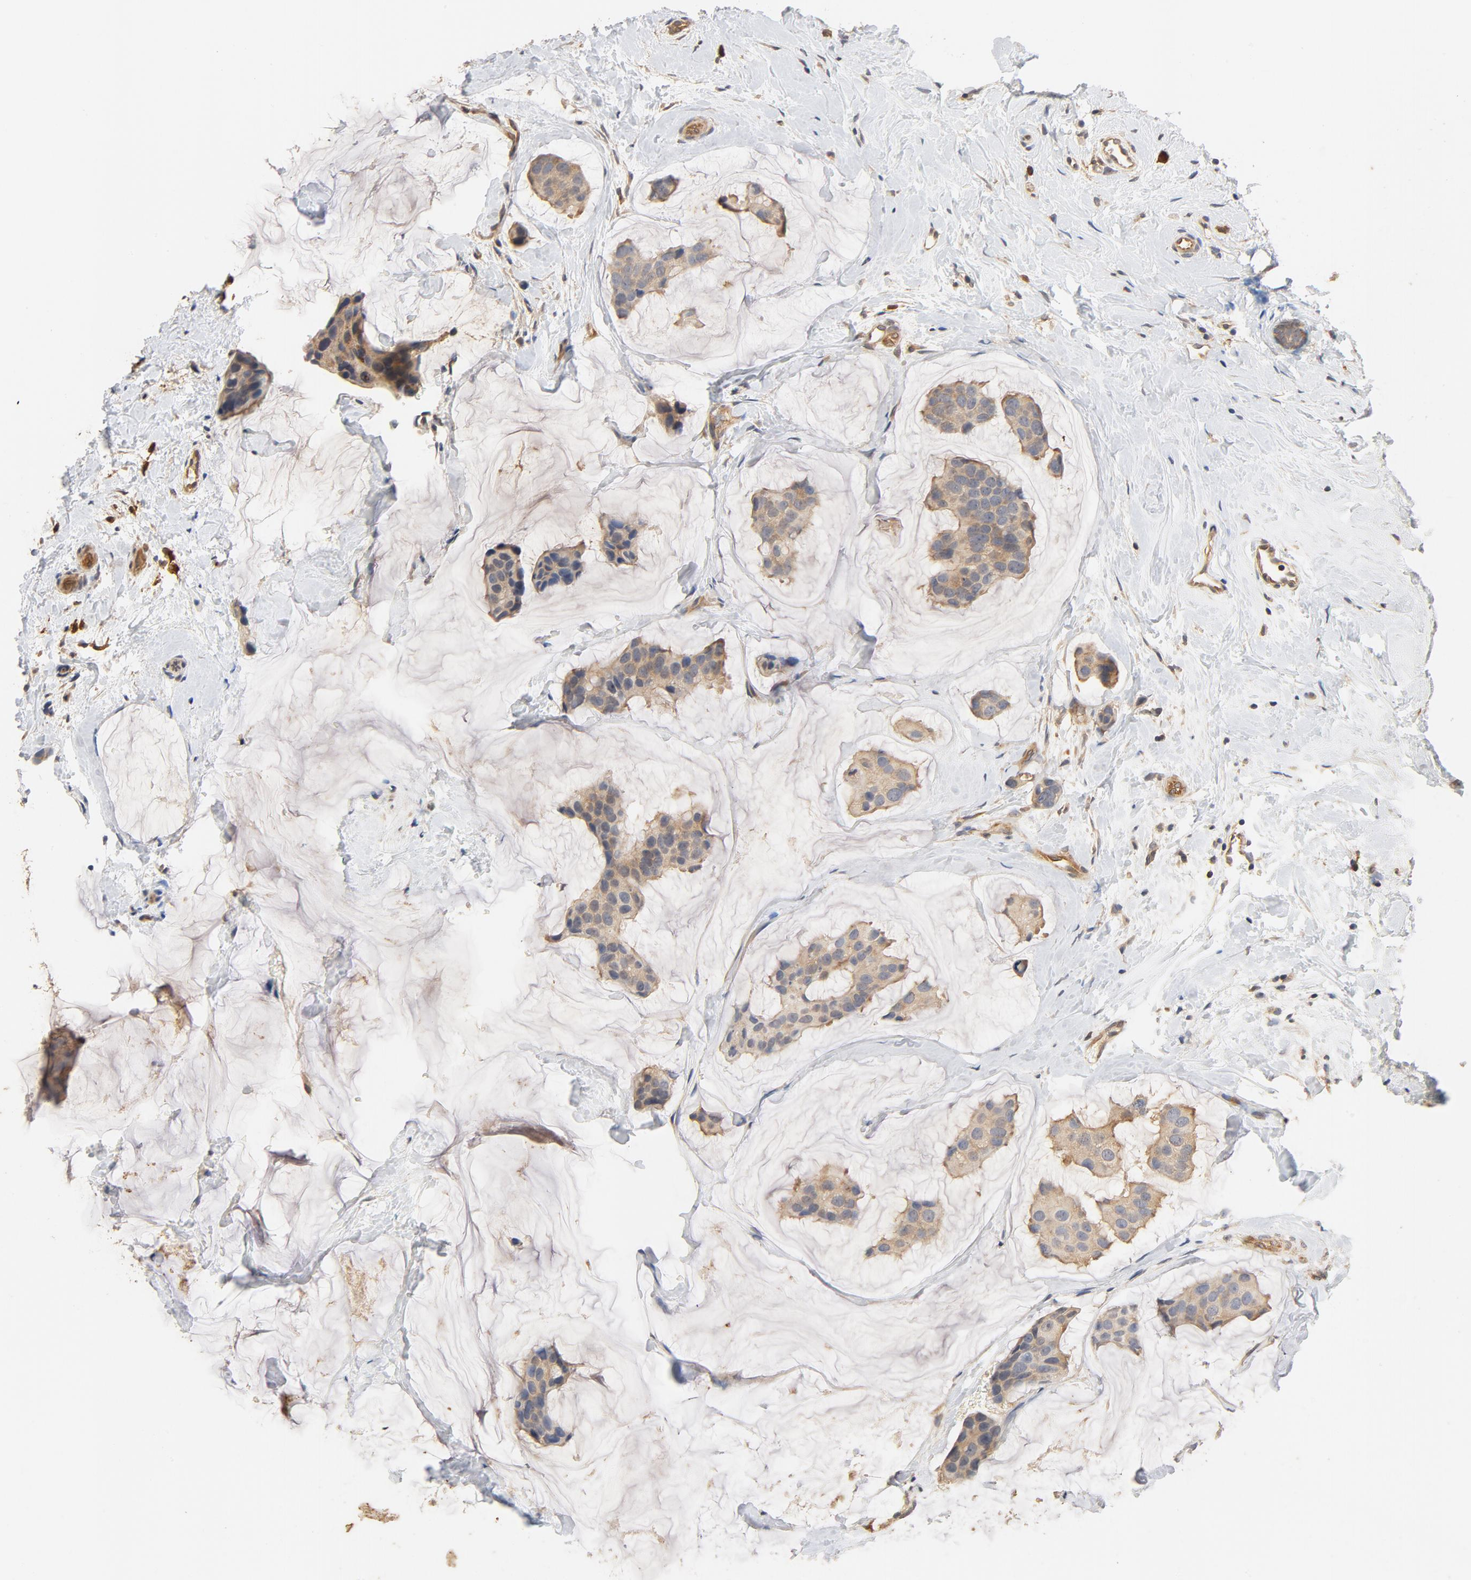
{"staining": {"intensity": "weak", "quantity": ">75%", "location": "cytoplasmic/membranous"}, "tissue": "breast cancer", "cell_type": "Tumor cells", "image_type": "cancer", "snomed": [{"axis": "morphology", "description": "Normal tissue, NOS"}, {"axis": "morphology", "description": "Duct carcinoma"}, {"axis": "topography", "description": "Breast"}], "caption": "Approximately >75% of tumor cells in breast cancer demonstrate weak cytoplasmic/membranous protein expression as visualized by brown immunohistochemical staining.", "gene": "UBE2J1", "patient": {"sex": "female", "age": 50}}